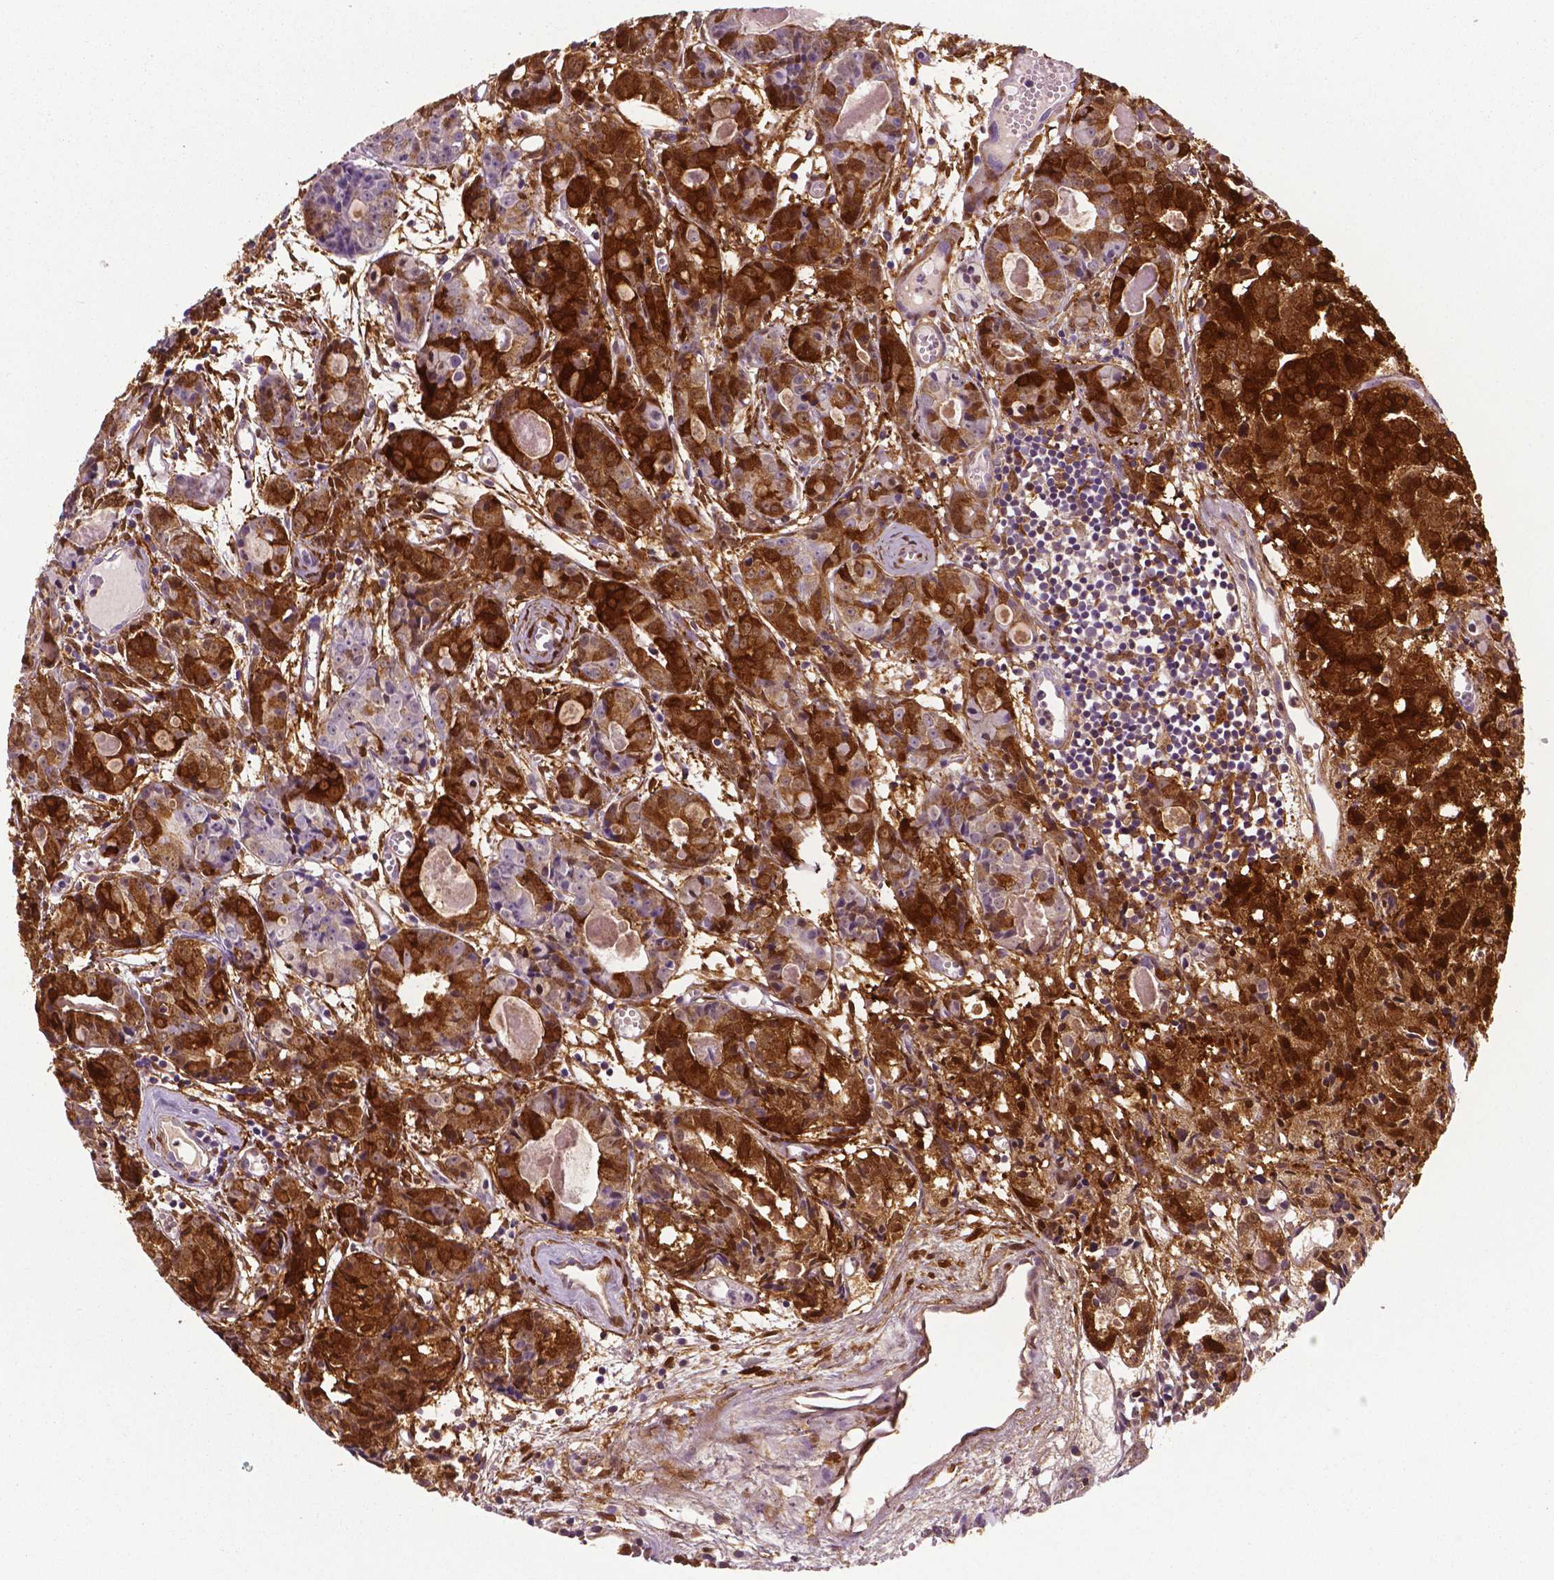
{"staining": {"intensity": "strong", "quantity": ">75%", "location": "cytoplasmic/membranous,nuclear"}, "tissue": "prostate cancer", "cell_type": "Tumor cells", "image_type": "cancer", "snomed": [{"axis": "morphology", "description": "Adenocarcinoma, Medium grade"}, {"axis": "topography", "description": "Prostate"}], "caption": "Immunohistochemistry (IHC) of human adenocarcinoma (medium-grade) (prostate) exhibits high levels of strong cytoplasmic/membranous and nuclear positivity in about >75% of tumor cells.", "gene": "PHGDH", "patient": {"sex": "male", "age": 74}}